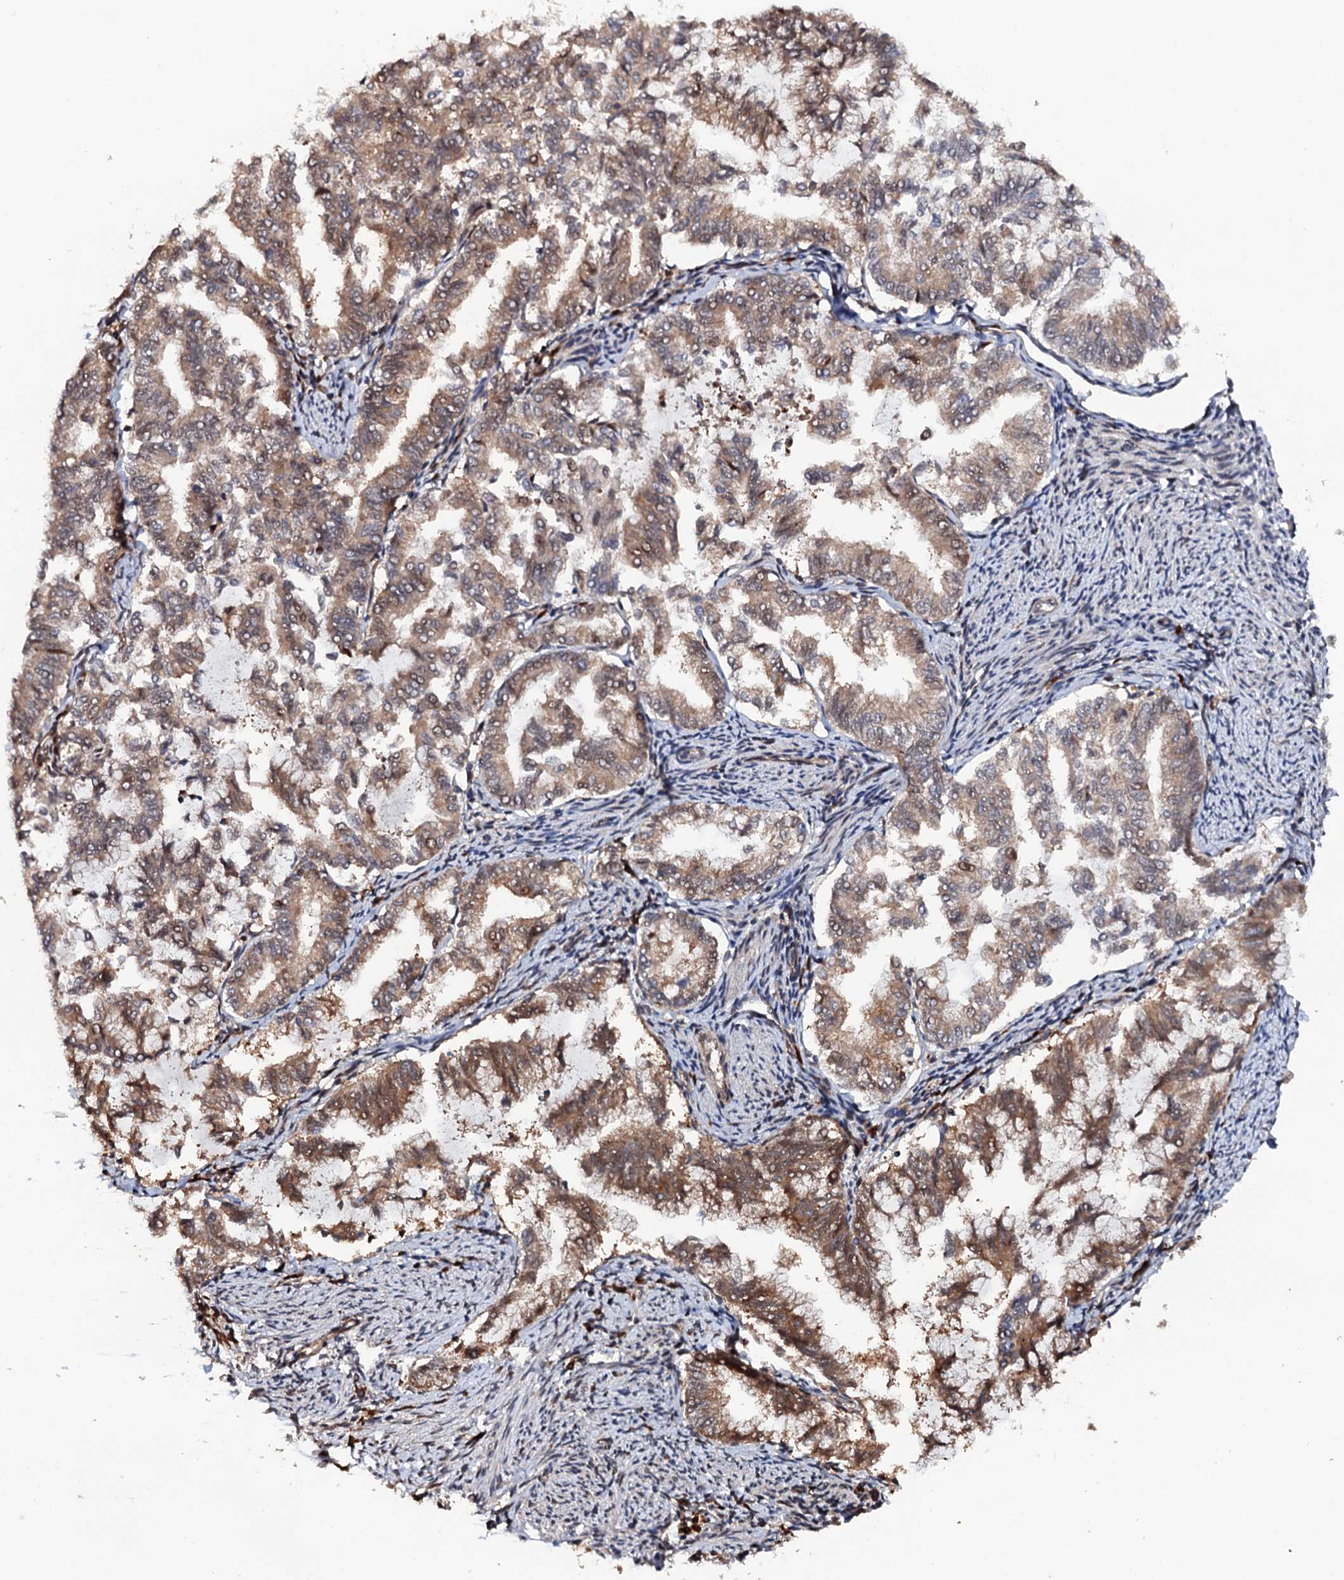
{"staining": {"intensity": "moderate", "quantity": ">75%", "location": "cytoplasmic/membranous"}, "tissue": "endometrial cancer", "cell_type": "Tumor cells", "image_type": "cancer", "snomed": [{"axis": "morphology", "description": "Adenocarcinoma, NOS"}, {"axis": "topography", "description": "Endometrium"}], "caption": "A medium amount of moderate cytoplasmic/membranous expression is appreciated in about >75% of tumor cells in endometrial adenocarcinoma tissue.", "gene": "CDC23", "patient": {"sex": "female", "age": 79}}